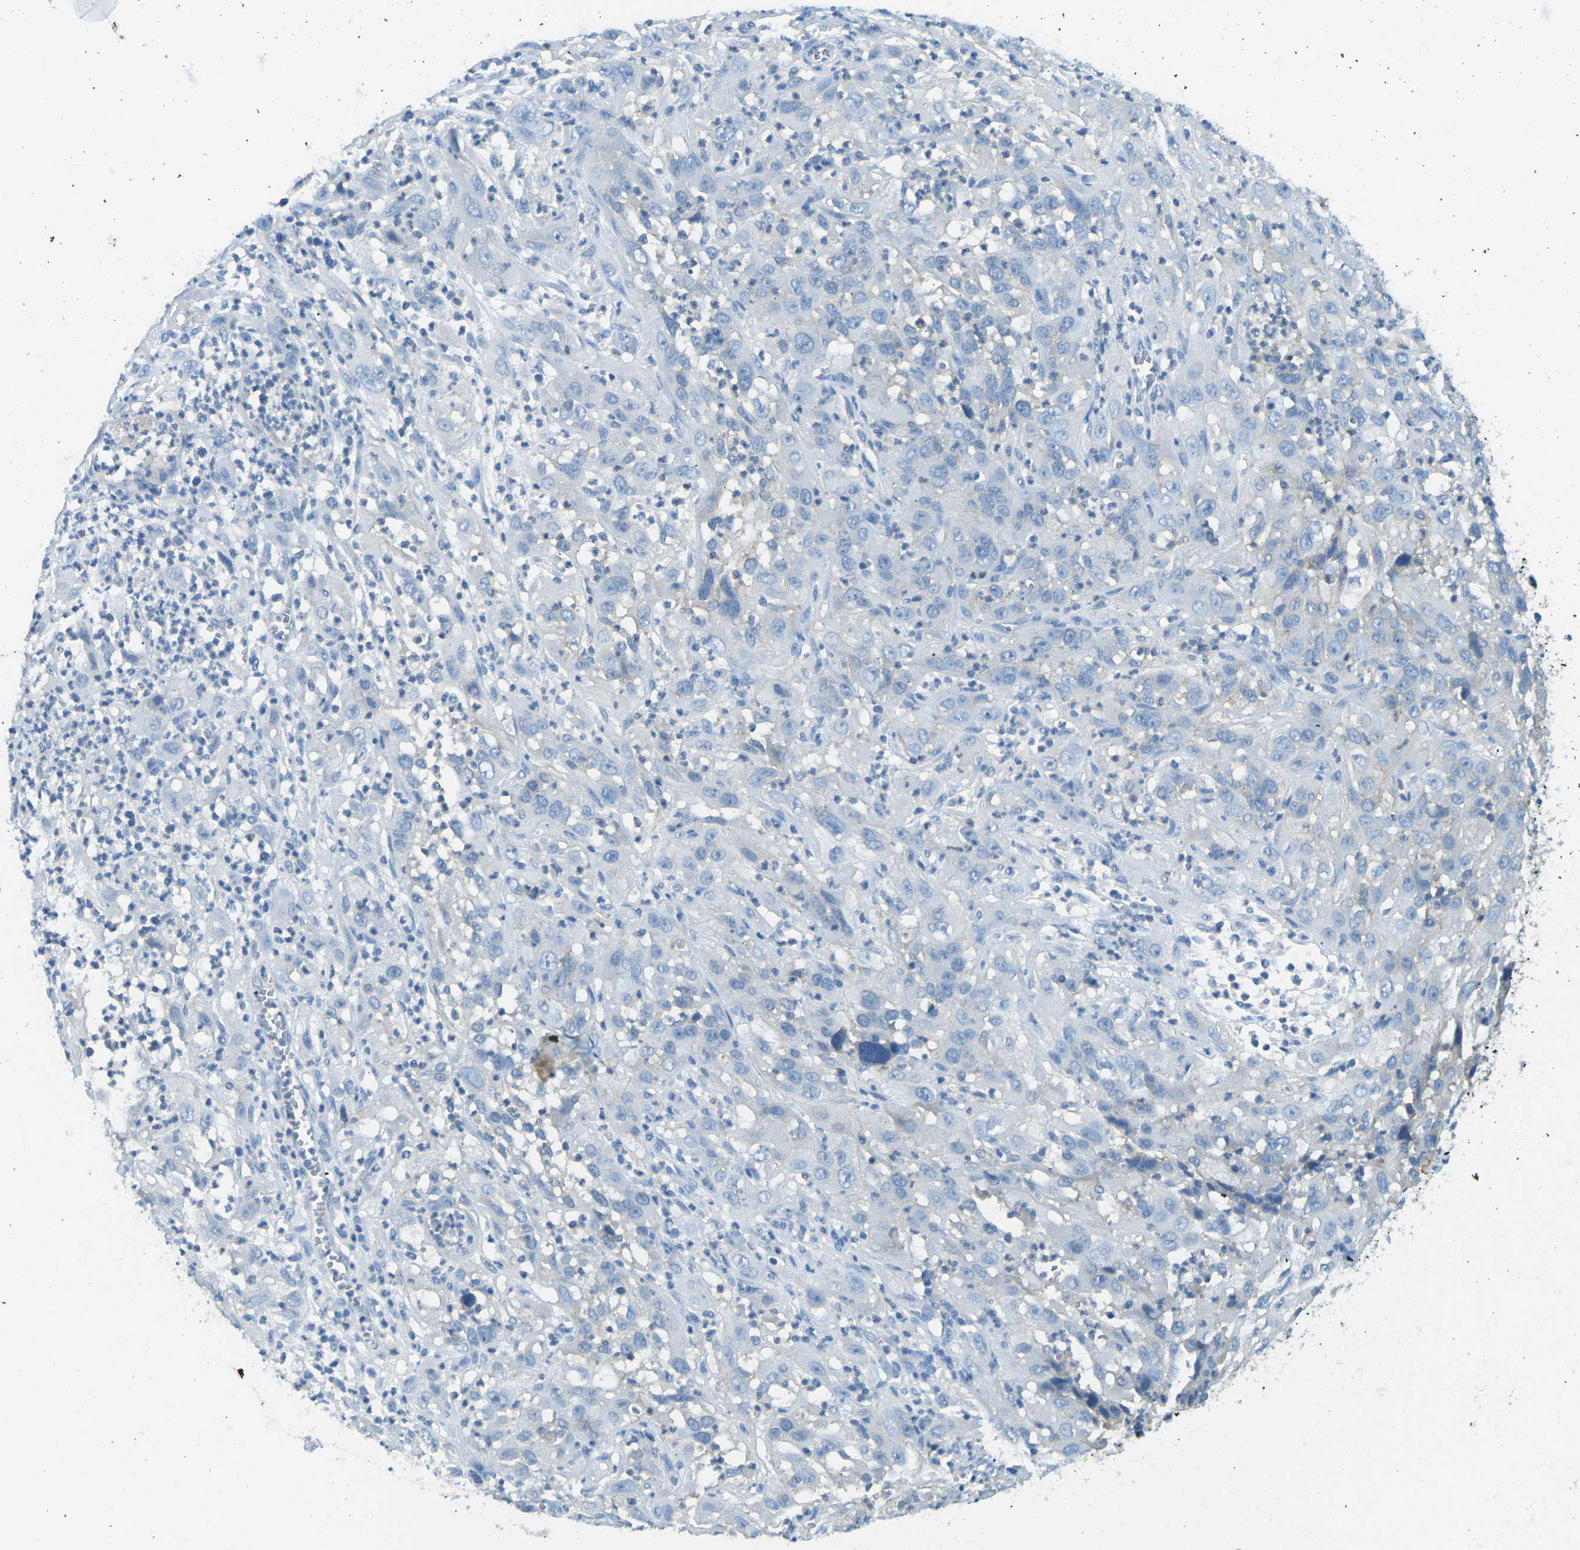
{"staining": {"intensity": "negative", "quantity": "none", "location": "none"}, "tissue": "cervical cancer", "cell_type": "Tumor cells", "image_type": "cancer", "snomed": [{"axis": "morphology", "description": "Squamous cell carcinoma, NOS"}, {"axis": "topography", "description": "Cervix"}], "caption": "A micrograph of human squamous cell carcinoma (cervical) is negative for staining in tumor cells. The staining was performed using DAB to visualize the protein expression in brown, while the nuclei were stained in blue with hematoxylin (Magnification: 20x).", "gene": "CD47", "patient": {"sex": "female", "age": 32}}